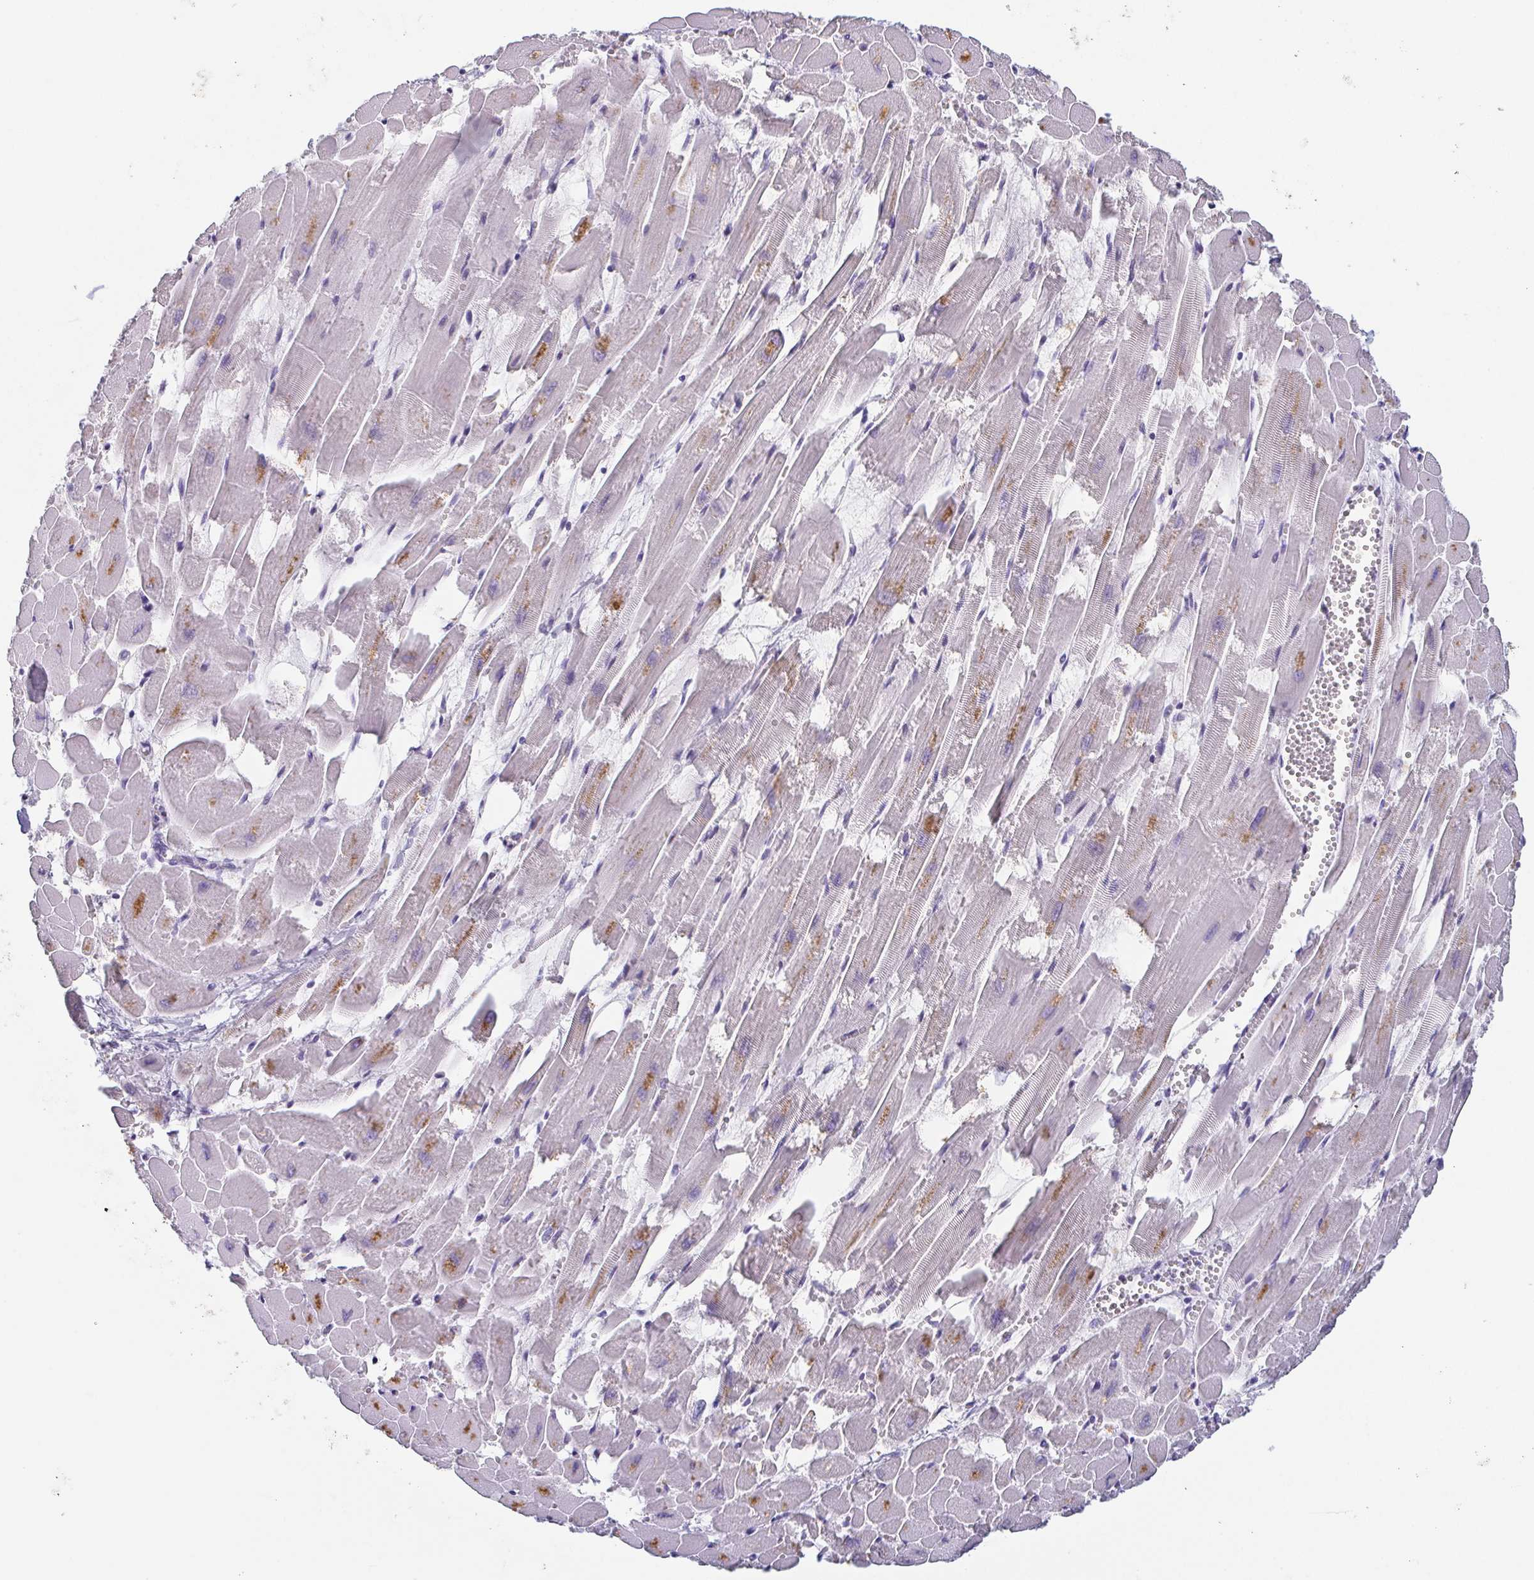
{"staining": {"intensity": "moderate", "quantity": "<25%", "location": "cytoplasmic/membranous"}, "tissue": "heart muscle", "cell_type": "Cardiomyocytes", "image_type": "normal", "snomed": [{"axis": "morphology", "description": "Normal tissue, NOS"}, {"axis": "topography", "description": "Heart"}], "caption": "Human heart muscle stained for a protein (brown) shows moderate cytoplasmic/membranous positive staining in approximately <25% of cardiomyocytes.", "gene": "ITLN1", "patient": {"sex": "female", "age": 52}}